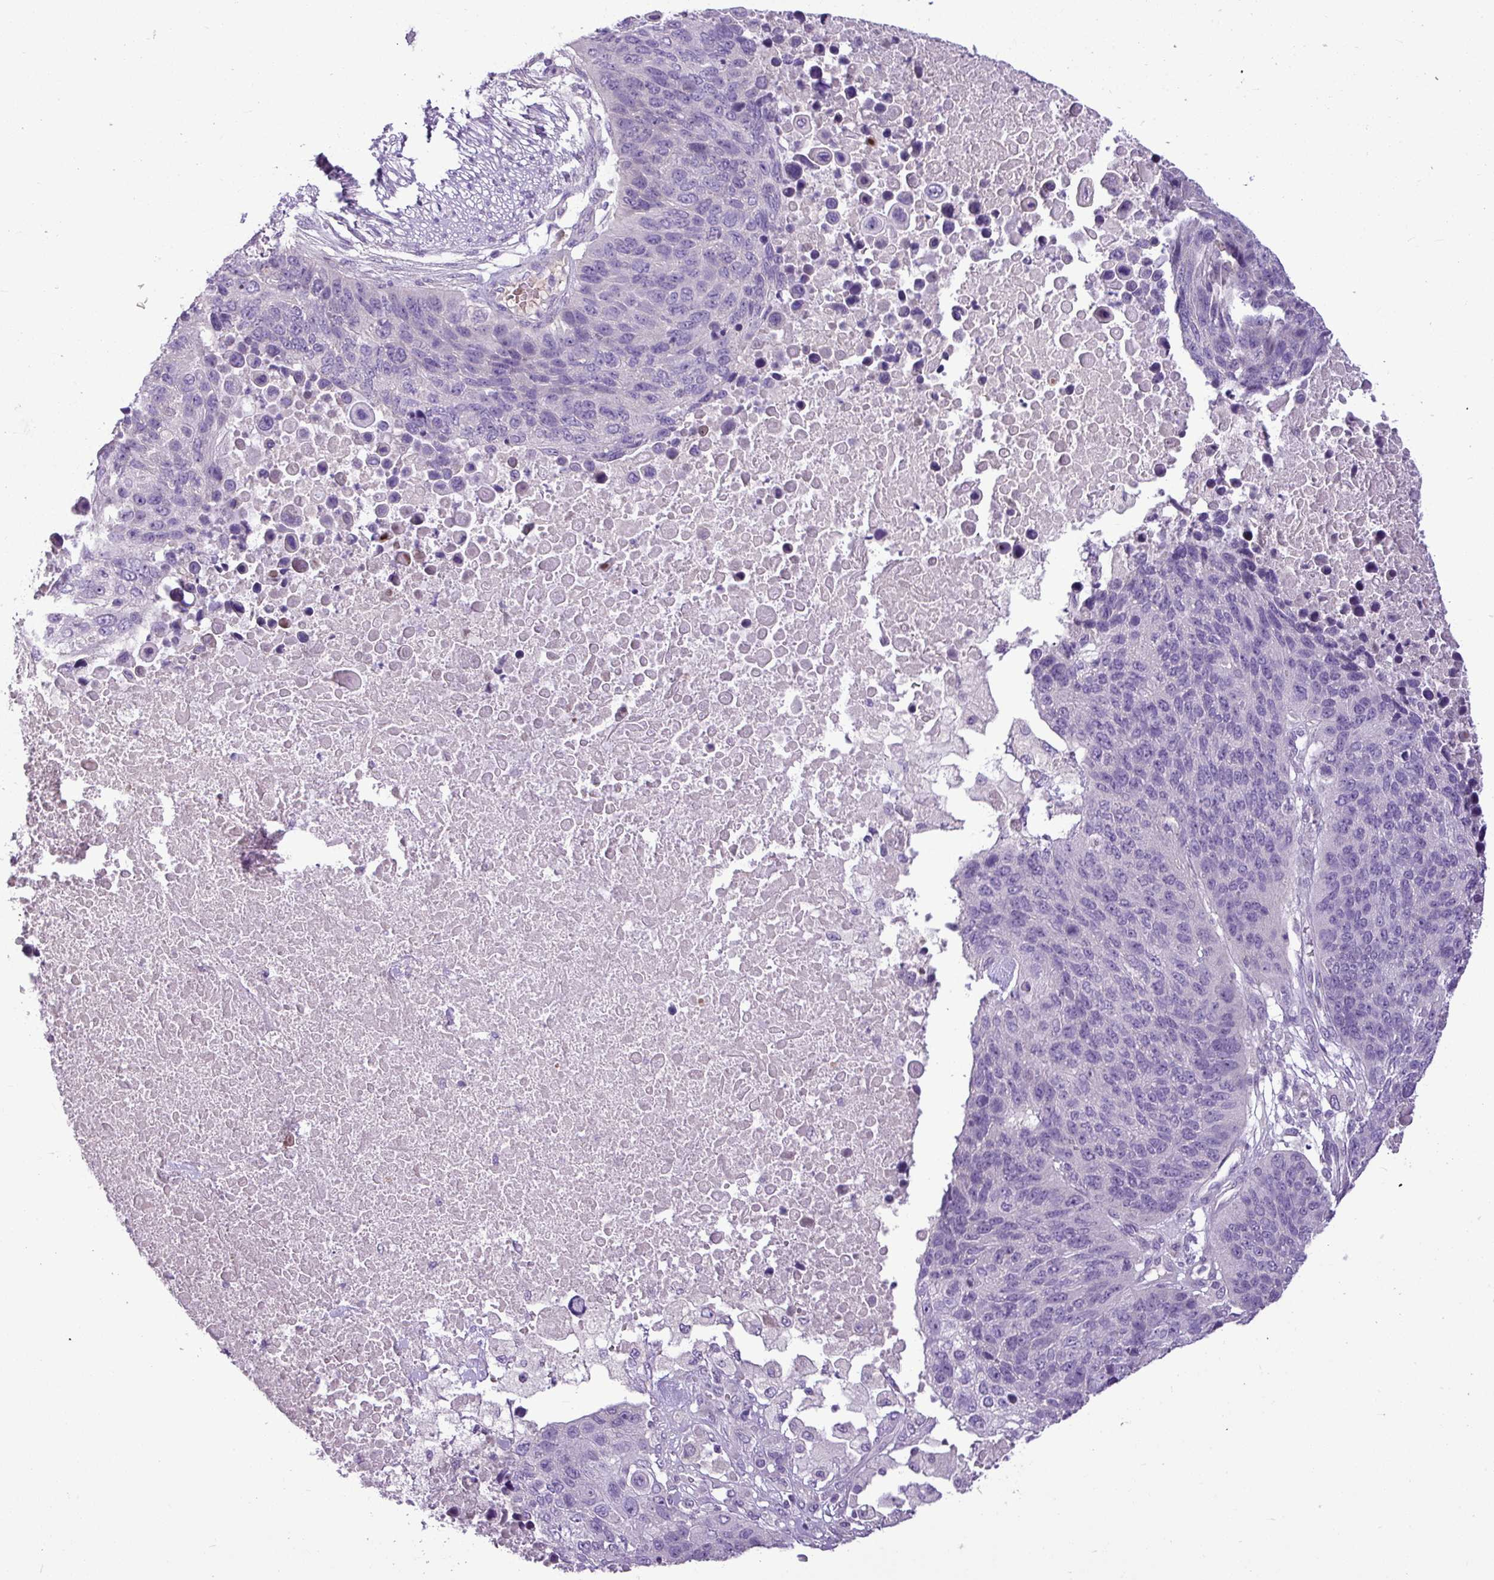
{"staining": {"intensity": "negative", "quantity": "none", "location": "none"}, "tissue": "lung cancer", "cell_type": "Tumor cells", "image_type": "cancer", "snomed": [{"axis": "morphology", "description": "Normal tissue, NOS"}, {"axis": "morphology", "description": "Squamous cell carcinoma, NOS"}, {"axis": "topography", "description": "Lymph node"}, {"axis": "topography", "description": "Lung"}], "caption": "Immunohistochemical staining of lung cancer displays no significant expression in tumor cells.", "gene": "IL17A", "patient": {"sex": "male", "age": 66}}